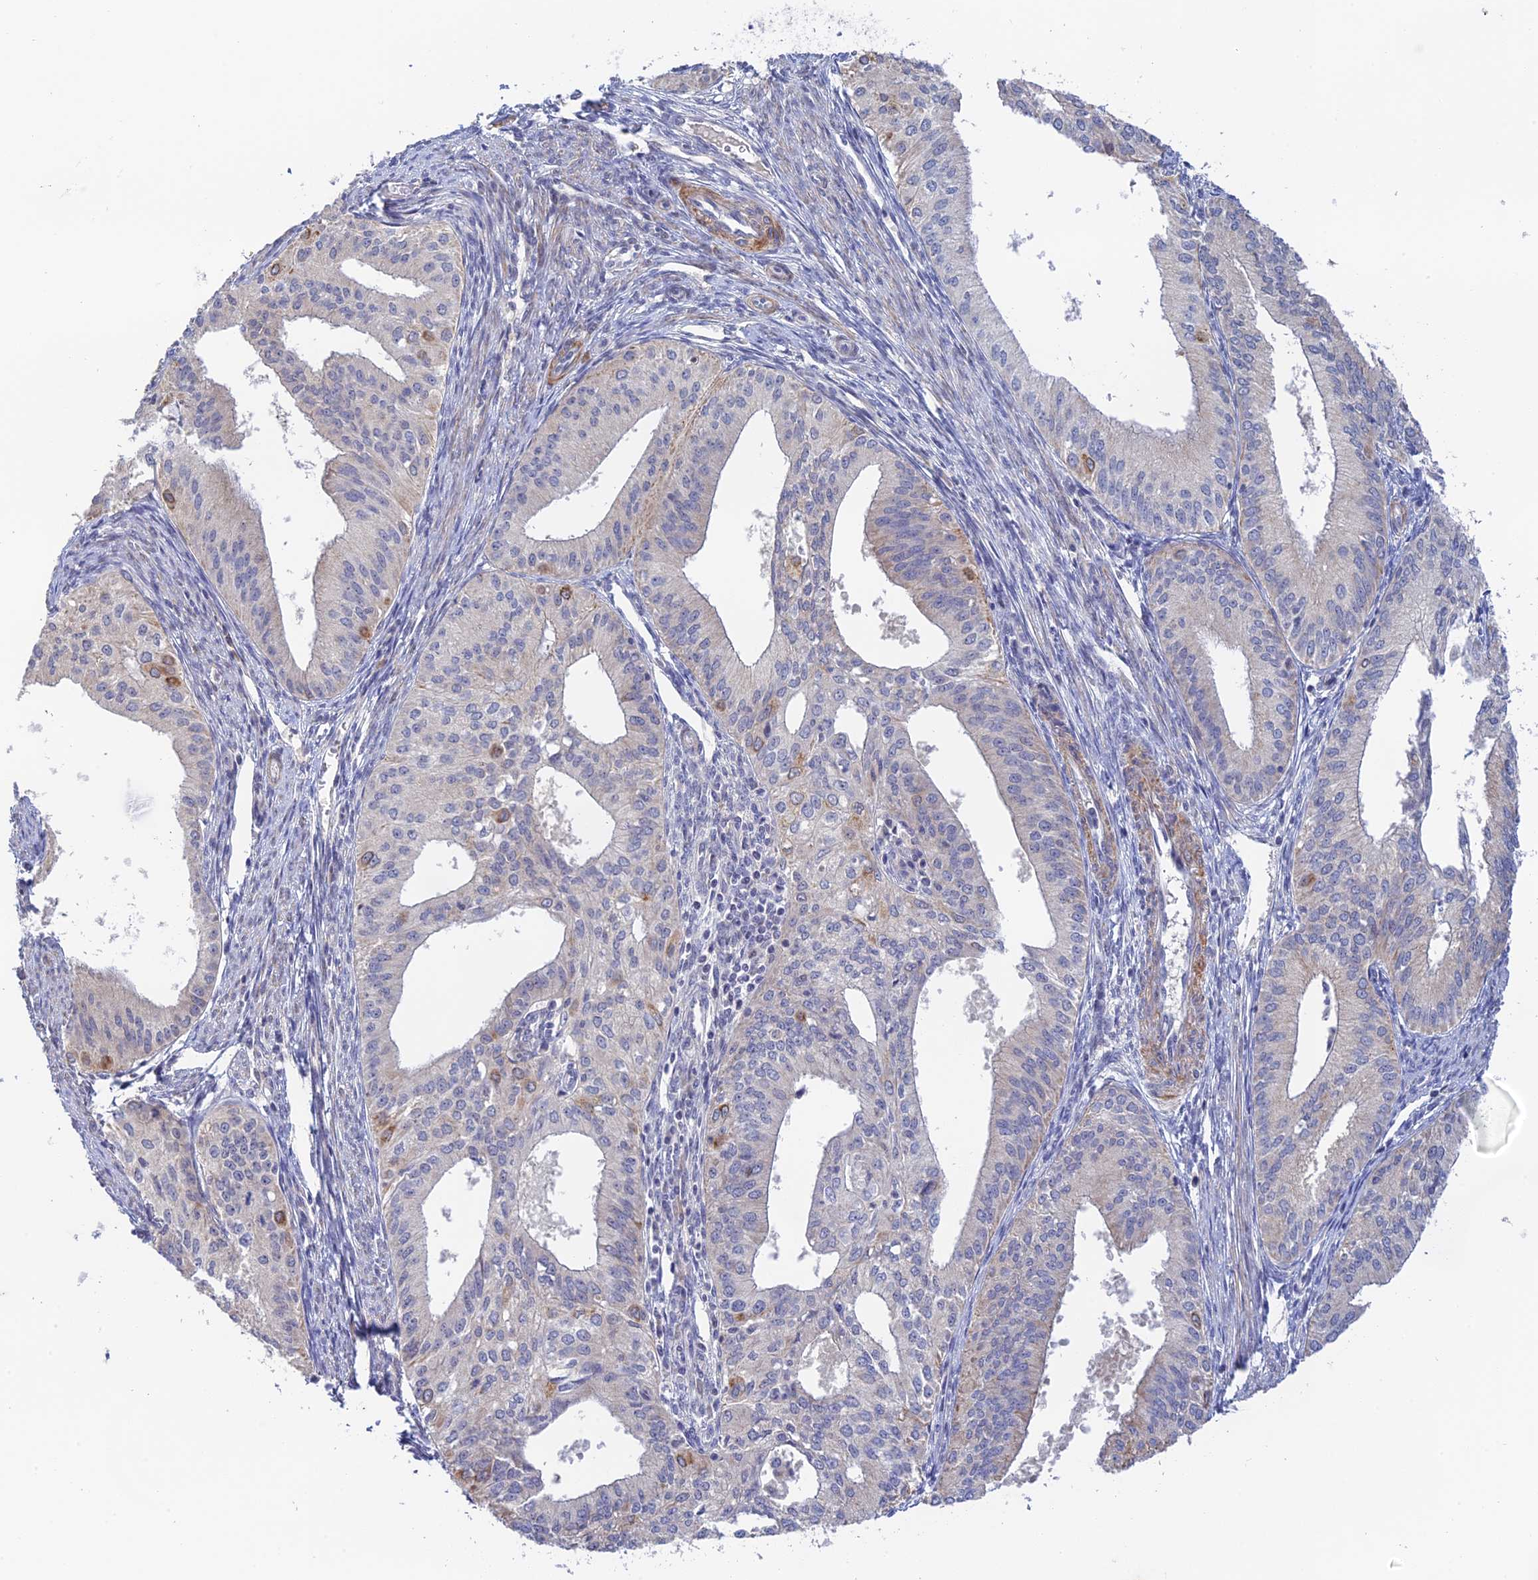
{"staining": {"intensity": "weak", "quantity": "<25%", "location": "cytoplasmic/membranous"}, "tissue": "endometrial cancer", "cell_type": "Tumor cells", "image_type": "cancer", "snomed": [{"axis": "morphology", "description": "Adenocarcinoma, NOS"}, {"axis": "topography", "description": "Endometrium"}], "caption": "Tumor cells show no significant protein positivity in endometrial cancer (adenocarcinoma). (Immunohistochemistry (ihc), brightfield microscopy, high magnification).", "gene": "CWH43", "patient": {"sex": "female", "age": 50}}